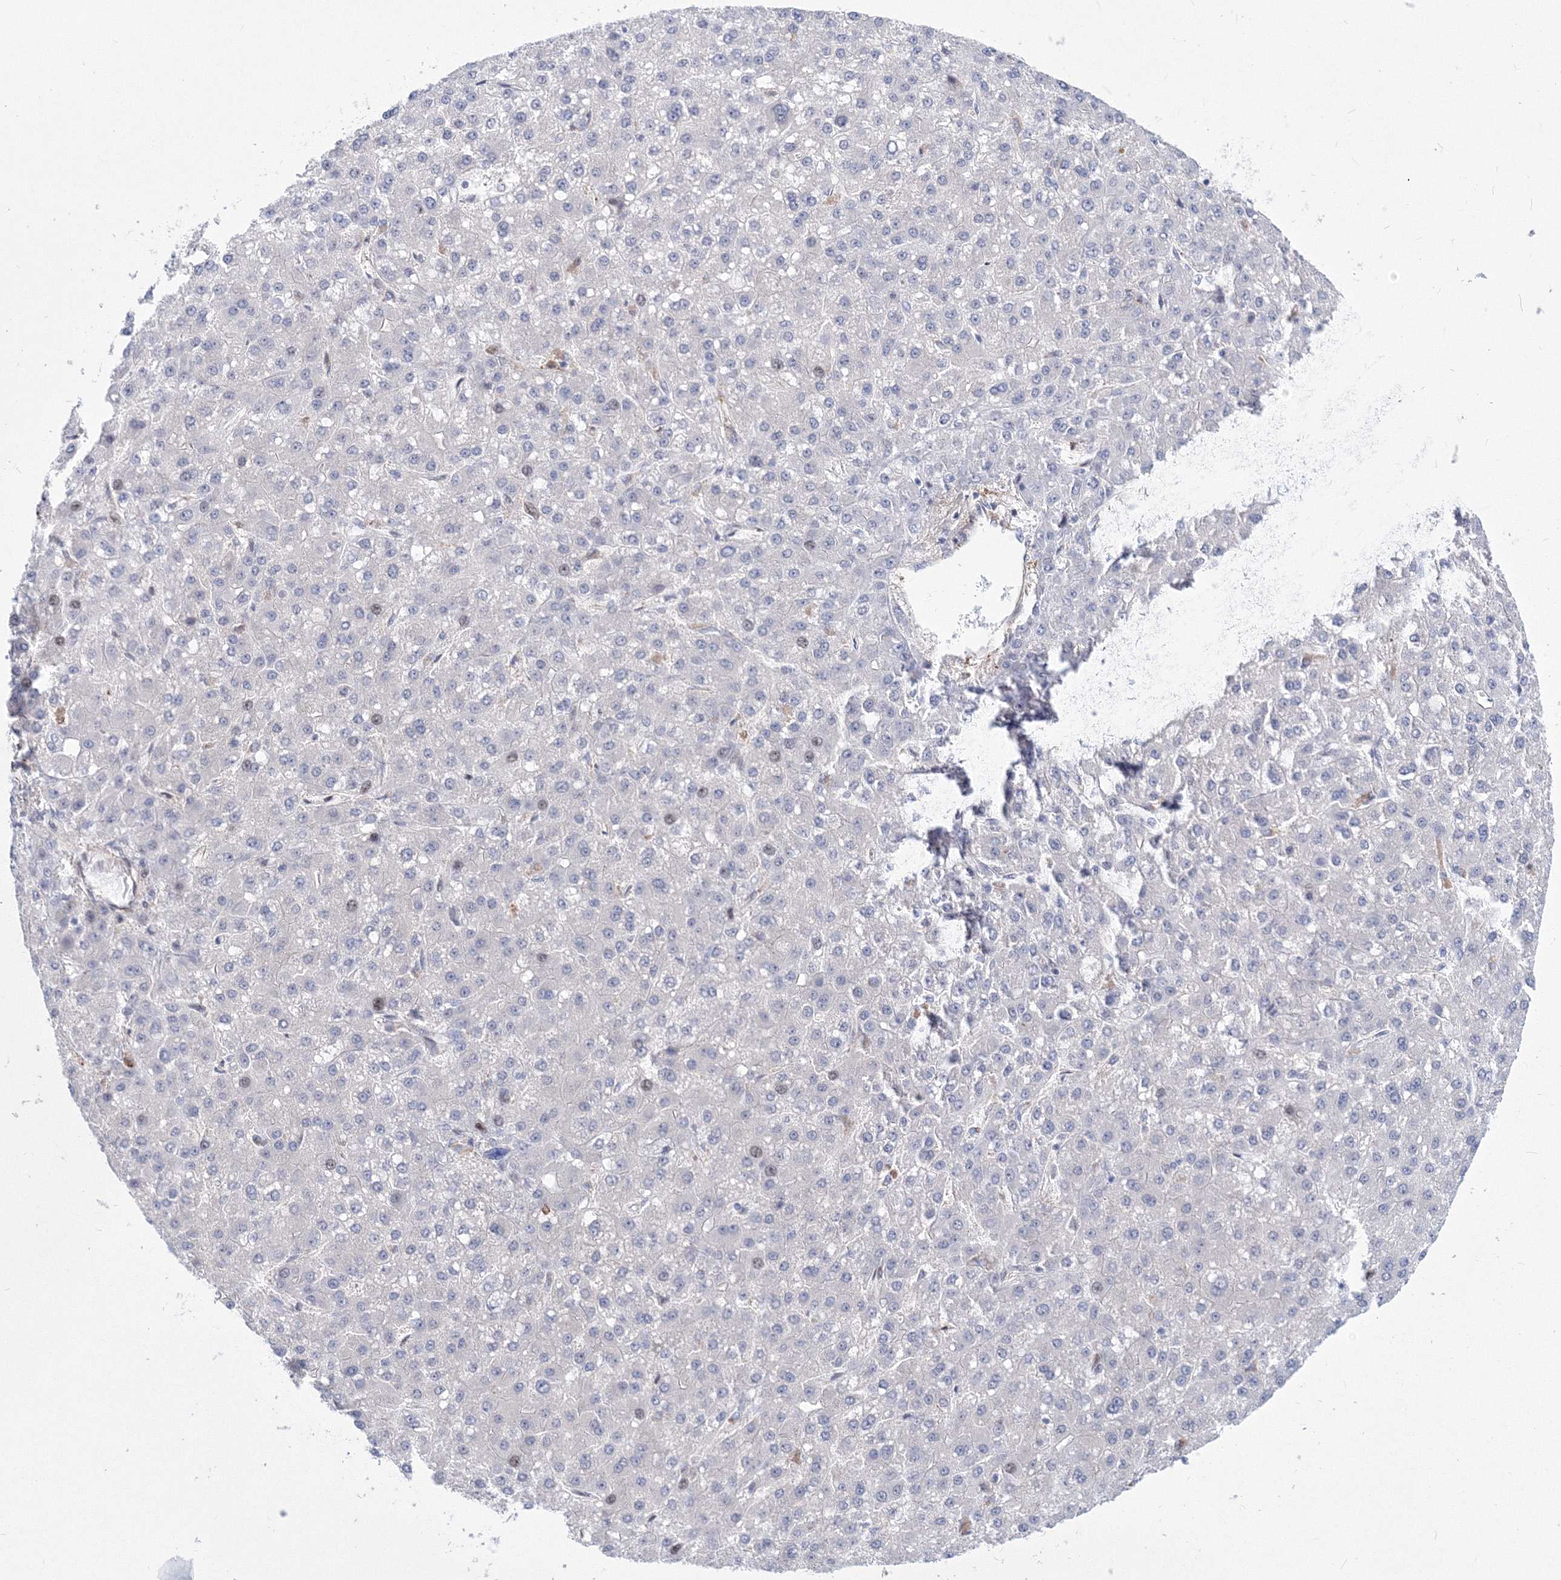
{"staining": {"intensity": "negative", "quantity": "none", "location": "none"}, "tissue": "liver cancer", "cell_type": "Tumor cells", "image_type": "cancer", "snomed": [{"axis": "morphology", "description": "Carcinoma, Hepatocellular, NOS"}, {"axis": "topography", "description": "Liver"}], "caption": "IHC histopathology image of neoplastic tissue: liver cancer stained with DAB shows no significant protein expression in tumor cells.", "gene": "RNPEPL1", "patient": {"sex": "male", "age": 67}}